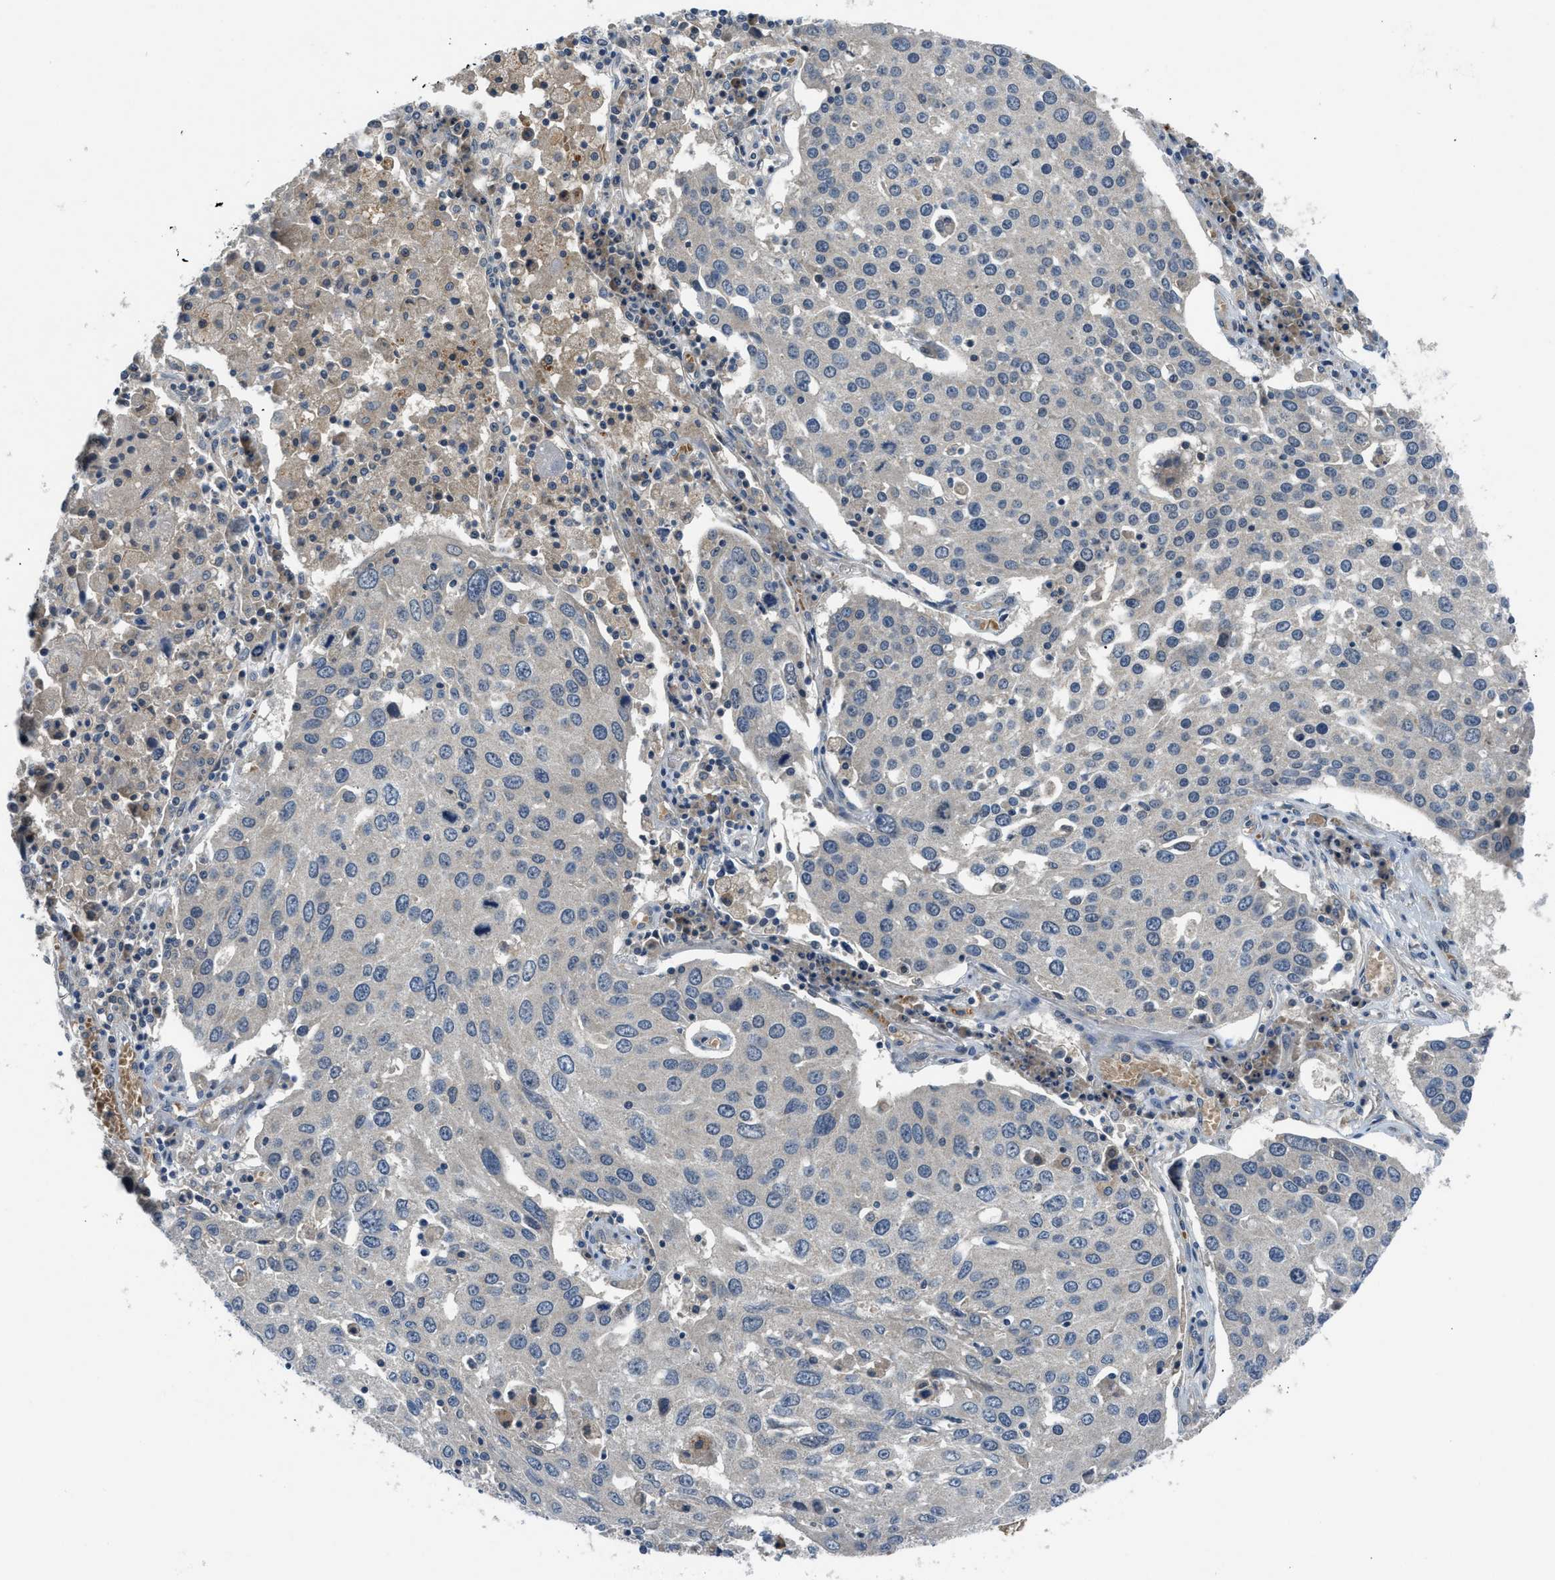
{"staining": {"intensity": "negative", "quantity": "none", "location": "none"}, "tissue": "lung cancer", "cell_type": "Tumor cells", "image_type": "cancer", "snomed": [{"axis": "morphology", "description": "Squamous cell carcinoma, NOS"}, {"axis": "topography", "description": "Lung"}], "caption": "Tumor cells are negative for brown protein staining in lung squamous cell carcinoma.", "gene": "PDE7A", "patient": {"sex": "male", "age": 65}}